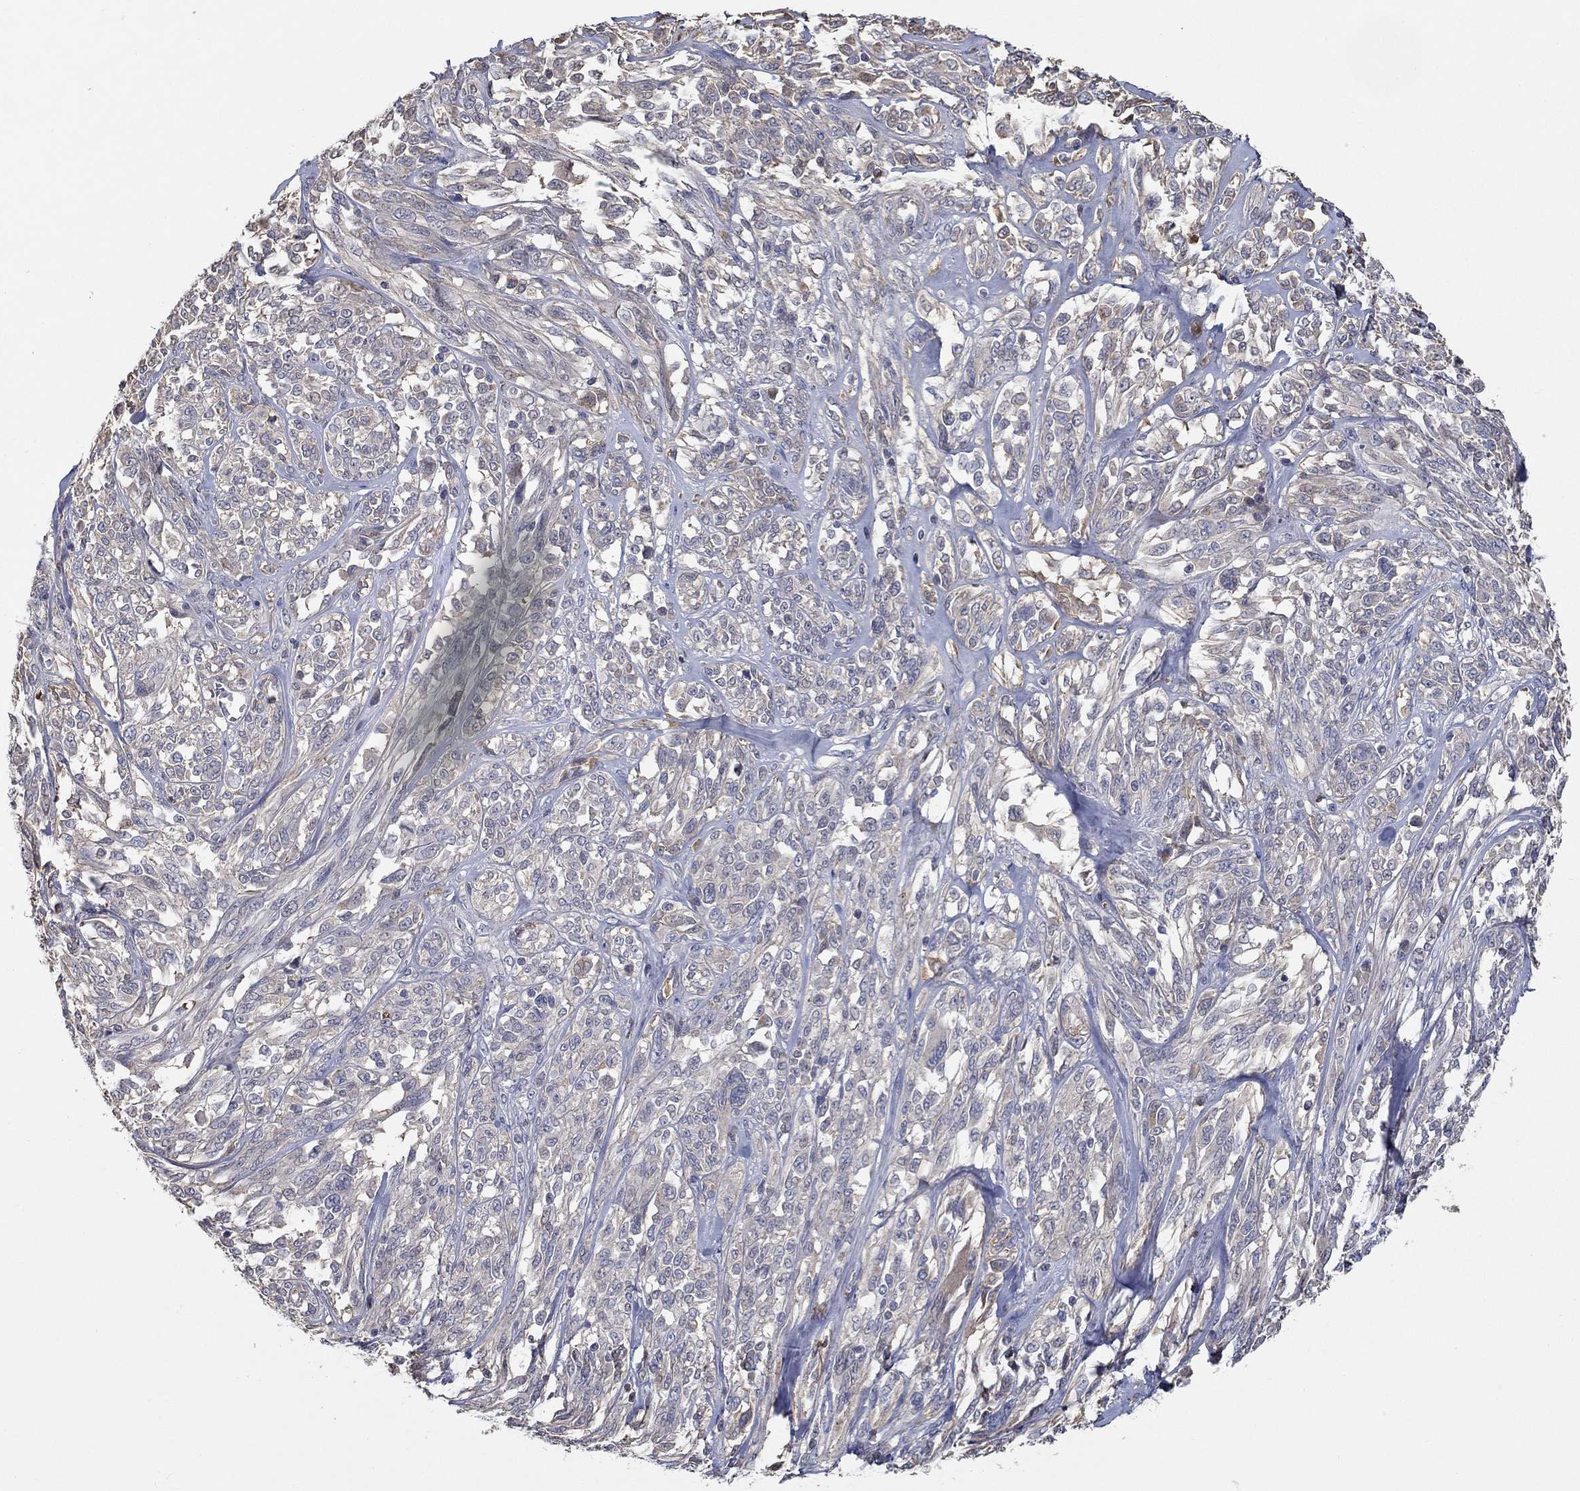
{"staining": {"intensity": "negative", "quantity": "none", "location": "none"}, "tissue": "melanoma", "cell_type": "Tumor cells", "image_type": "cancer", "snomed": [{"axis": "morphology", "description": "Malignant melanoma, NOS"}, {"axis": "topography", "description": "Skin"}], "caption": "Photomicrograph shows no significant protein positivity in tumor cells of malignant melanoma.", "gene": "IL10", "patient": {"sex": "female", "age": 91}}